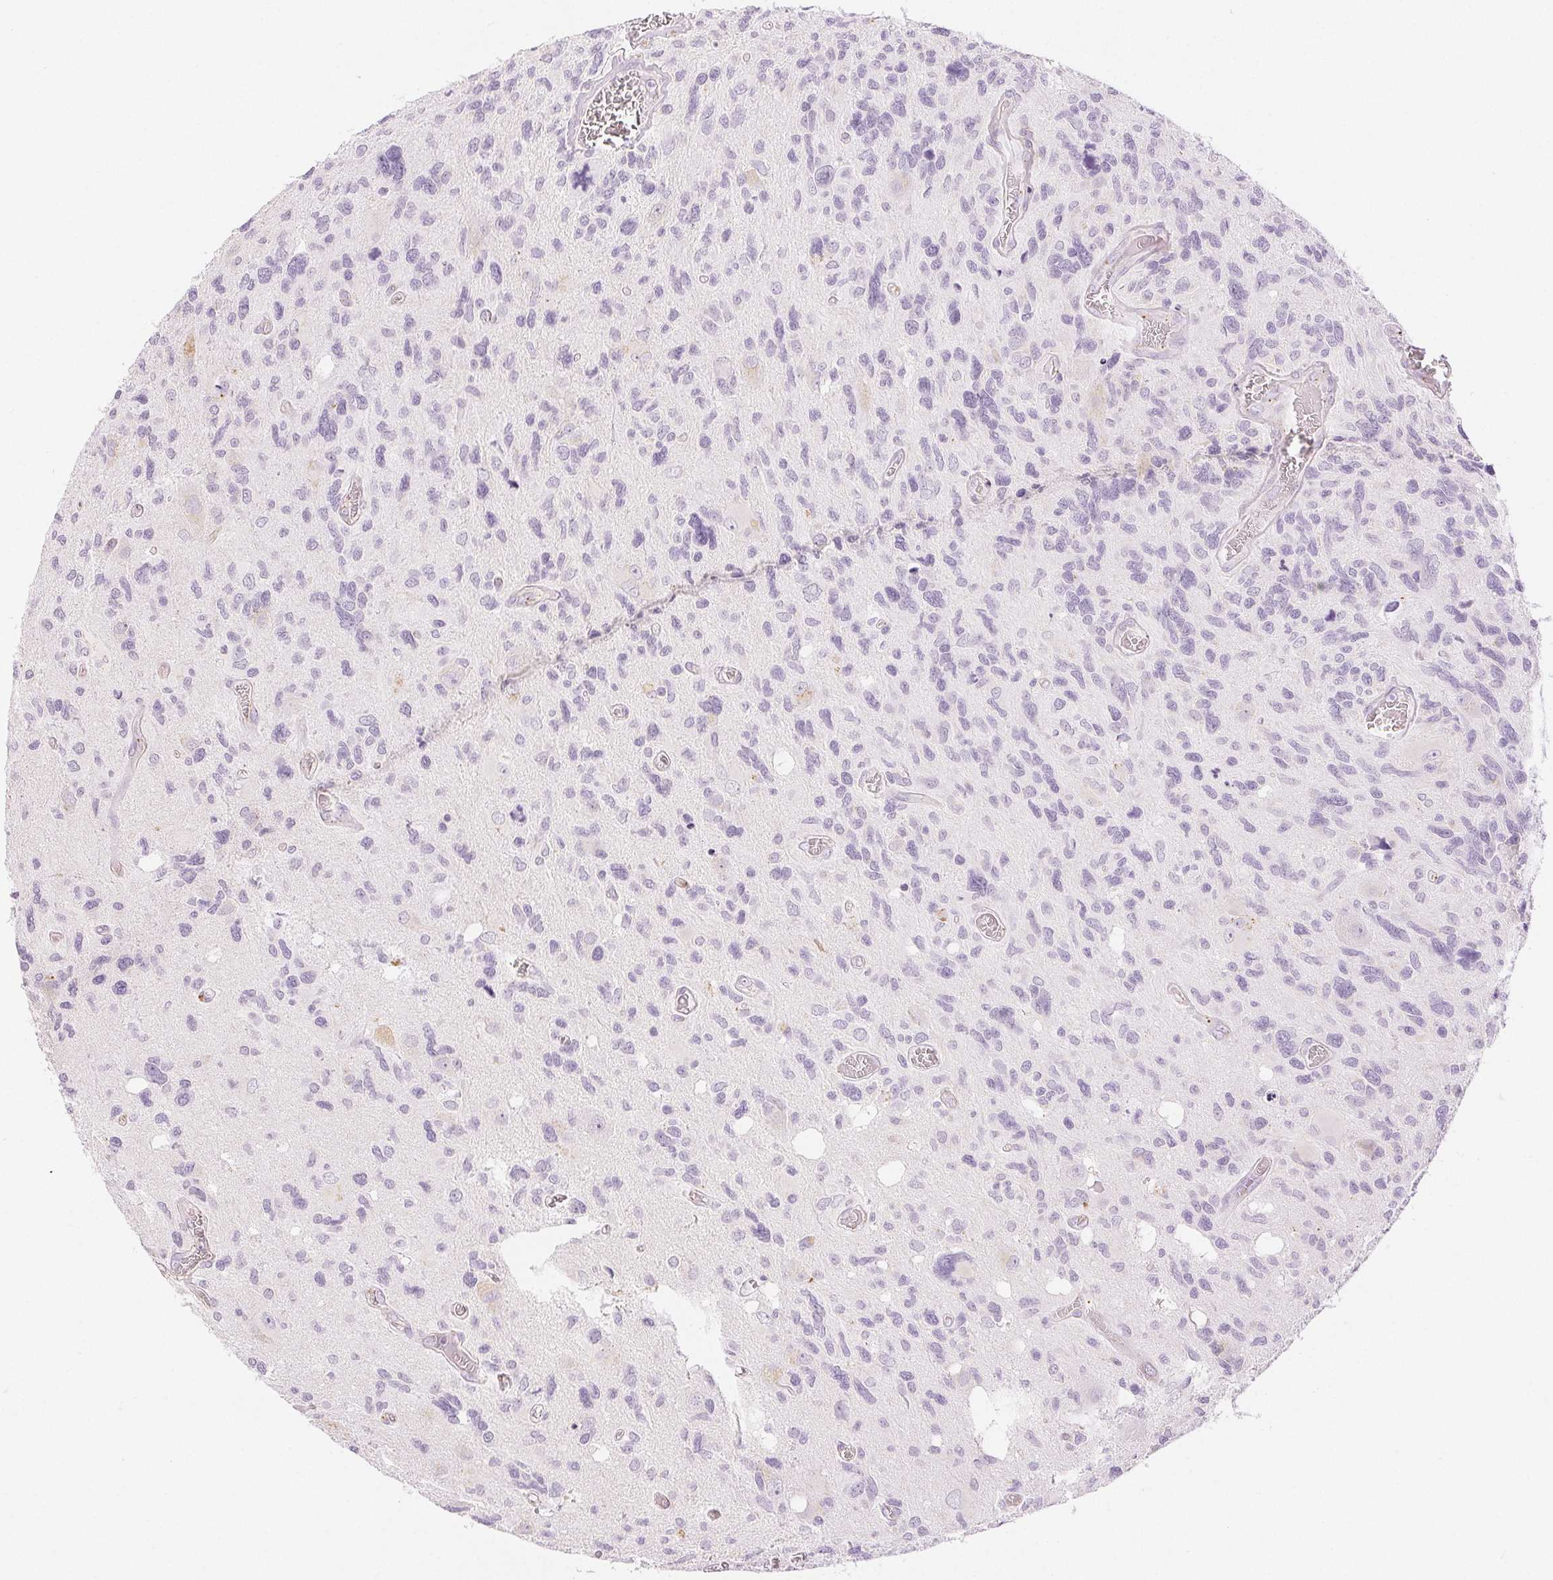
{"staining": {"intensity": "negative", "quantity": "none", "location": "none"}, "tissue": "glioma", "cell_type": "Tumor cells", "image_type": "cancer", "snomed": [{"axis": "morphology", "description": "Glioma, malignant, High grade"}, {"axis": "topography", "description": "Brain"}], "caption": "Malignant glioma (high-grade) was stained to show a protein in brown. There is no significant positivity in tumor cells.", "gene": "SLC5A2", "patient": {"sex": "male", "age": 49}}